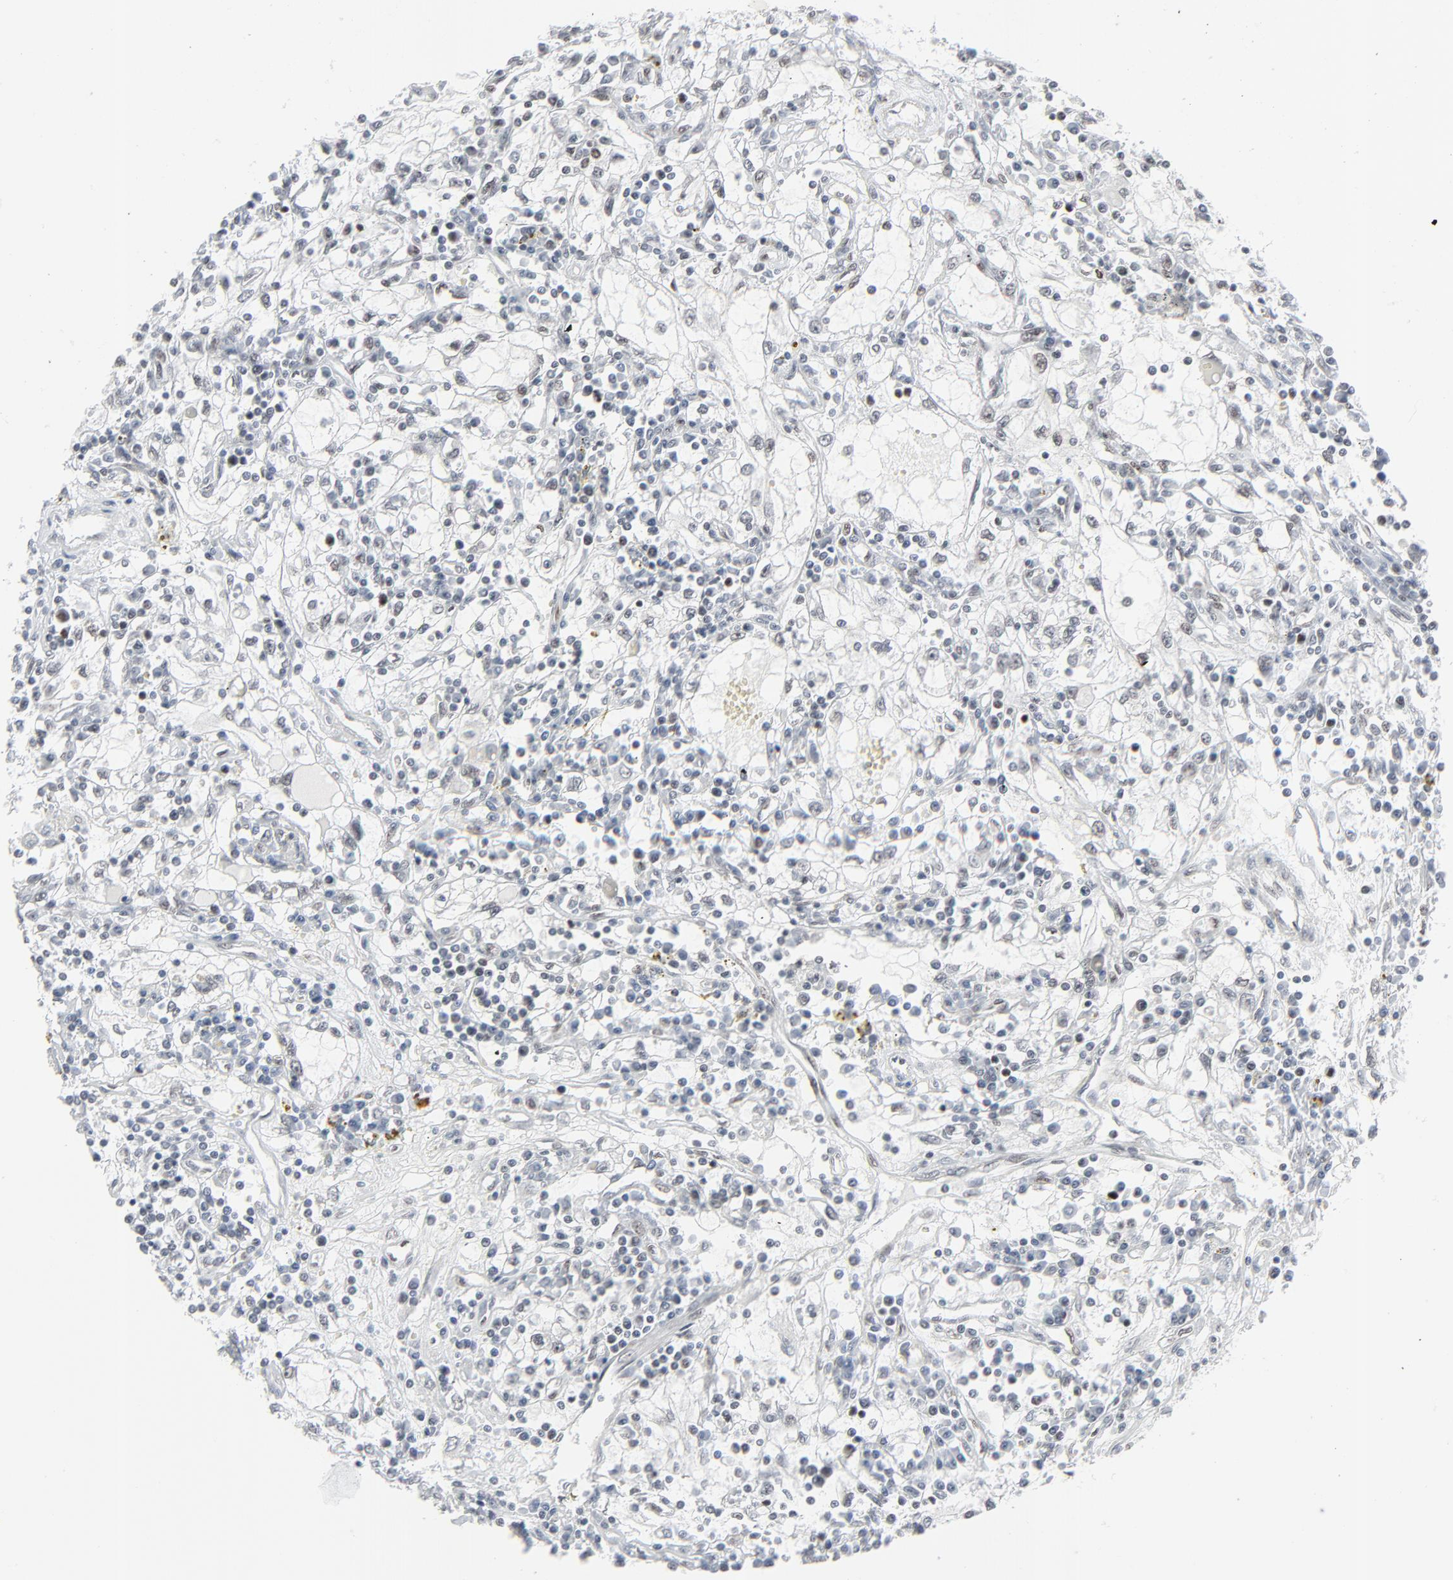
{"staining": {"intensity": "moderate", "quantity": "<25%", "location": "nuclear"}, "tissue": "renal cancer", "cell_type": "Tumor cells", "image_type": "cancer", "snomed": [{"axis": "morphology", "description": "Adenocarcinoma, NOS"}, {"axis": "topography", "description": "Kidney"}], "caption": "Brown immunohistochemical staining in renal cancer displays moderate nuclear staining in approximately <25% of tumor cells.", "gene": "FBXO28", "patient": {"sex": "male", "age": 82}}